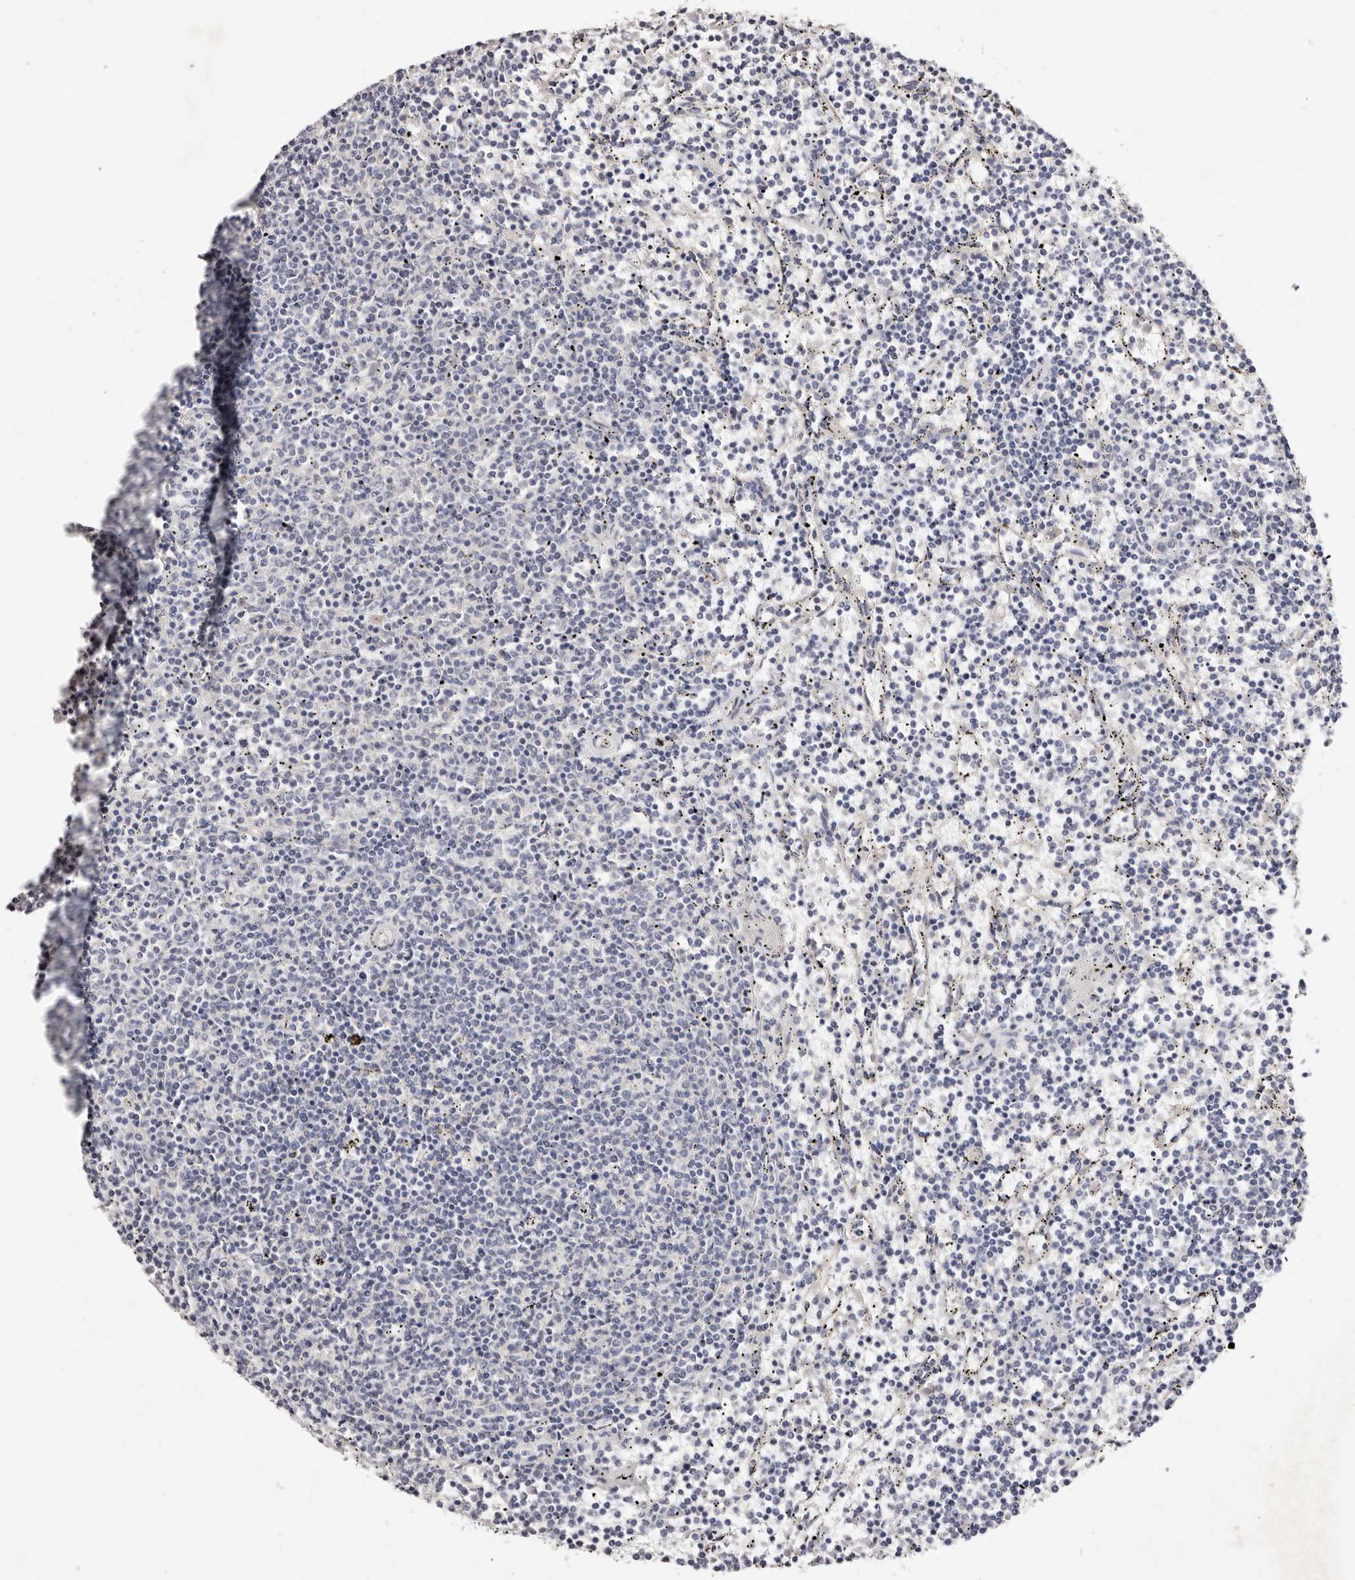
{"staining": {"intensity": "negative", "quantity": "none", "location": "none"}, "tissue": "lymphoma", "cell_type": "Tumor cells", "image_type": "cancer", "snomed": [{"axis": "morphology", "description": "Malignant lymphoma, non-Hodgkin's type, Low grade"}, {"axis": "topography", "description": "Spleen"}], "caption": "Tumor cells show no significant protein staining in lymphoma. (DAB IHC visualized using brightfield microscopy, high magnification).", "gene": "FAM167B", "patient": {"sex": "female", "age": 50}}